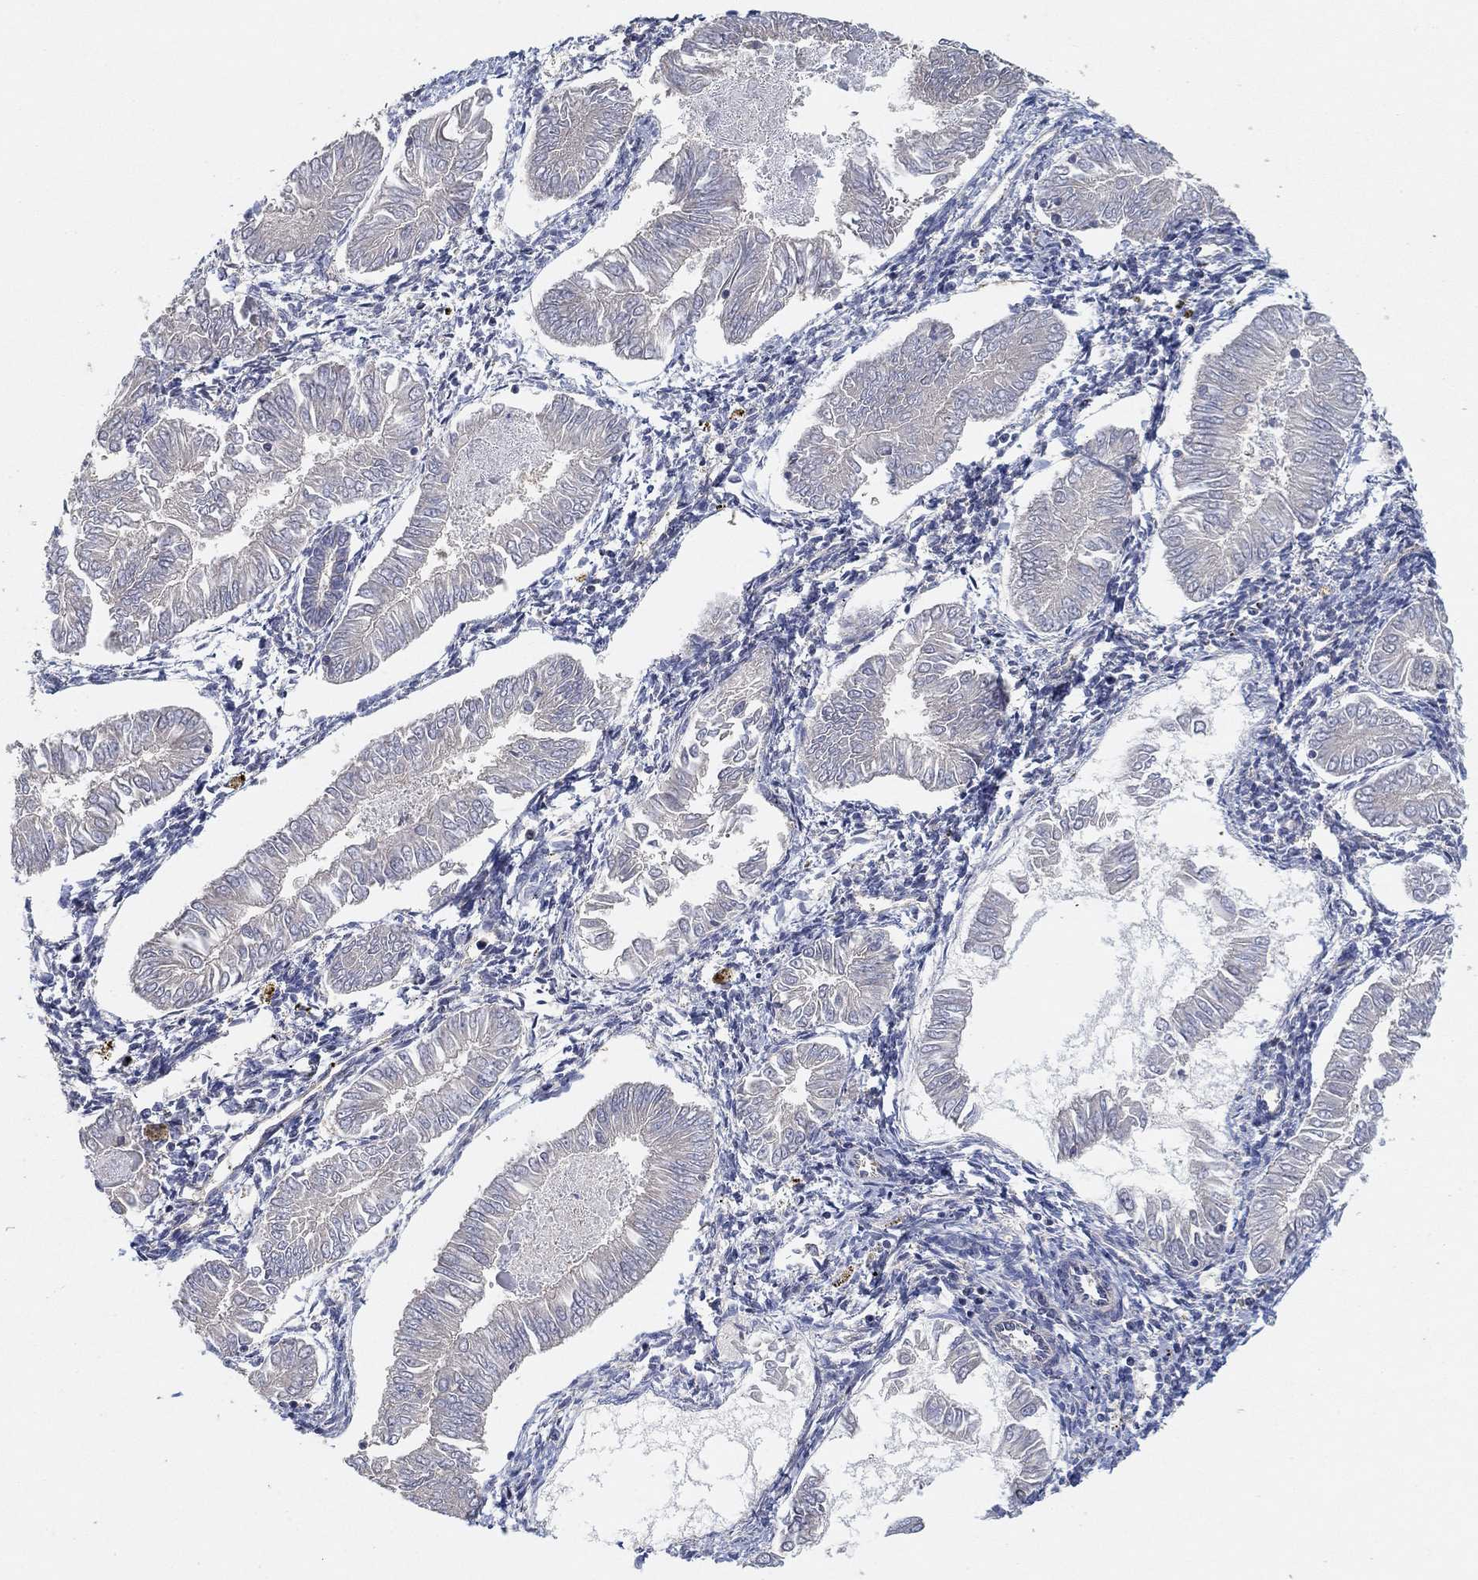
{"staining": {"intensity": "negative", "quantity": "none", "location": "none"}, "tissue": "endometrial cancer", "cell_type": "Tumor cells", "image_type": "cancer", "snomed": [{"axis": "morphology", "description": "Adenocarcinoma, NOS"}, {"axis": "topography", "description": "Endometrium"}], "caption": "There is no significant staining in tumor cells of endometrial cancer. (DAB immunohistochemistry (IHC) with hematoxylin counter stain).", "gene": "CCDC43", "patient": {"sex": "female", "age": 53}}